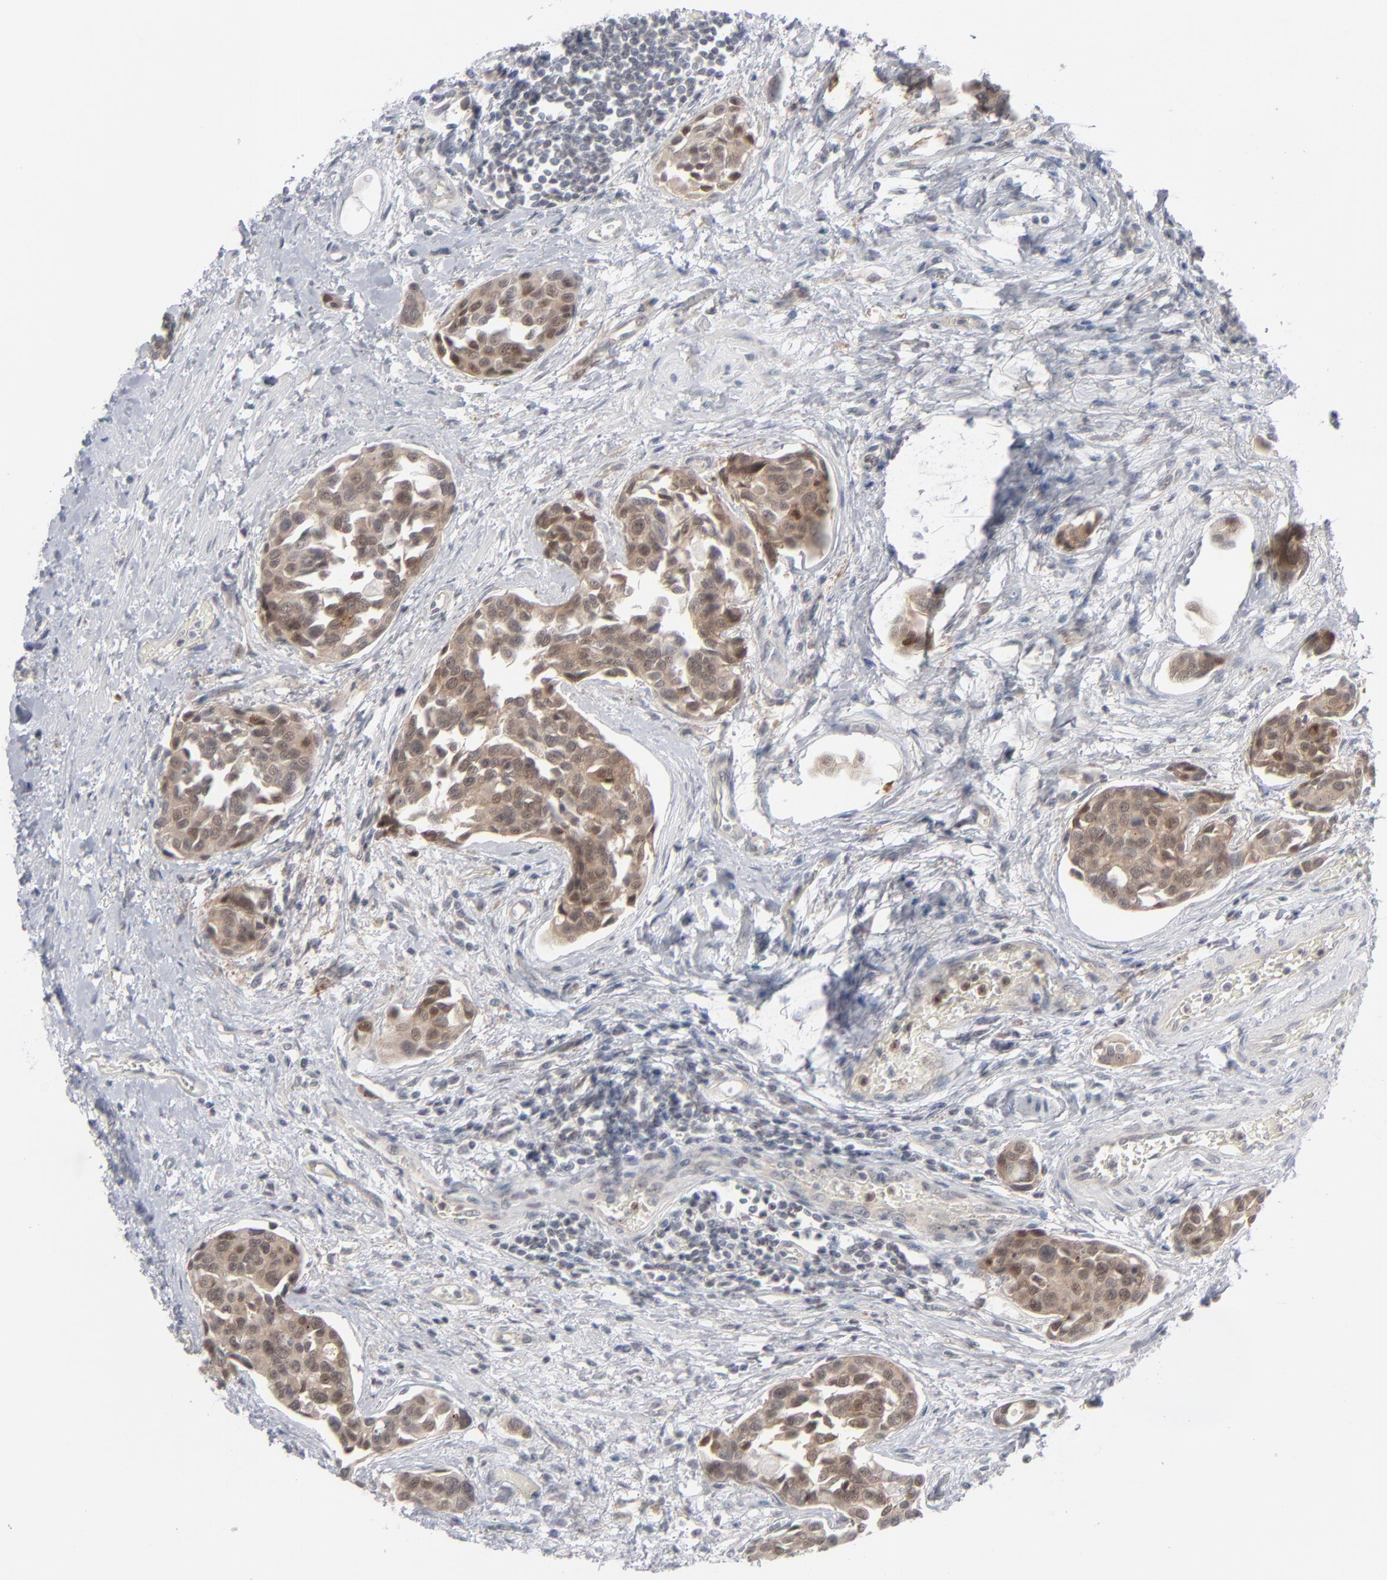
{"staining": {"intensity": "moderate", "quantity": ">75%", "location": "cytoplasmic/membranous"}, "tissue": "urothelial cancer", "cell_type": "Tumor cells", "image_type": "cancer", "snomed": [{"axis": "morphology", "description": "Urothelial carcinoma, High grade"}, {"axis": "topography", "description": "Urinary bladder"}], "caption": "Tumor cells exhibit moderate cytoplasmic/membranous expression in about >75% of cells in urothelial cancer.", "gene": "POF1B", "patient": {"sex": "male", "age": 78}}